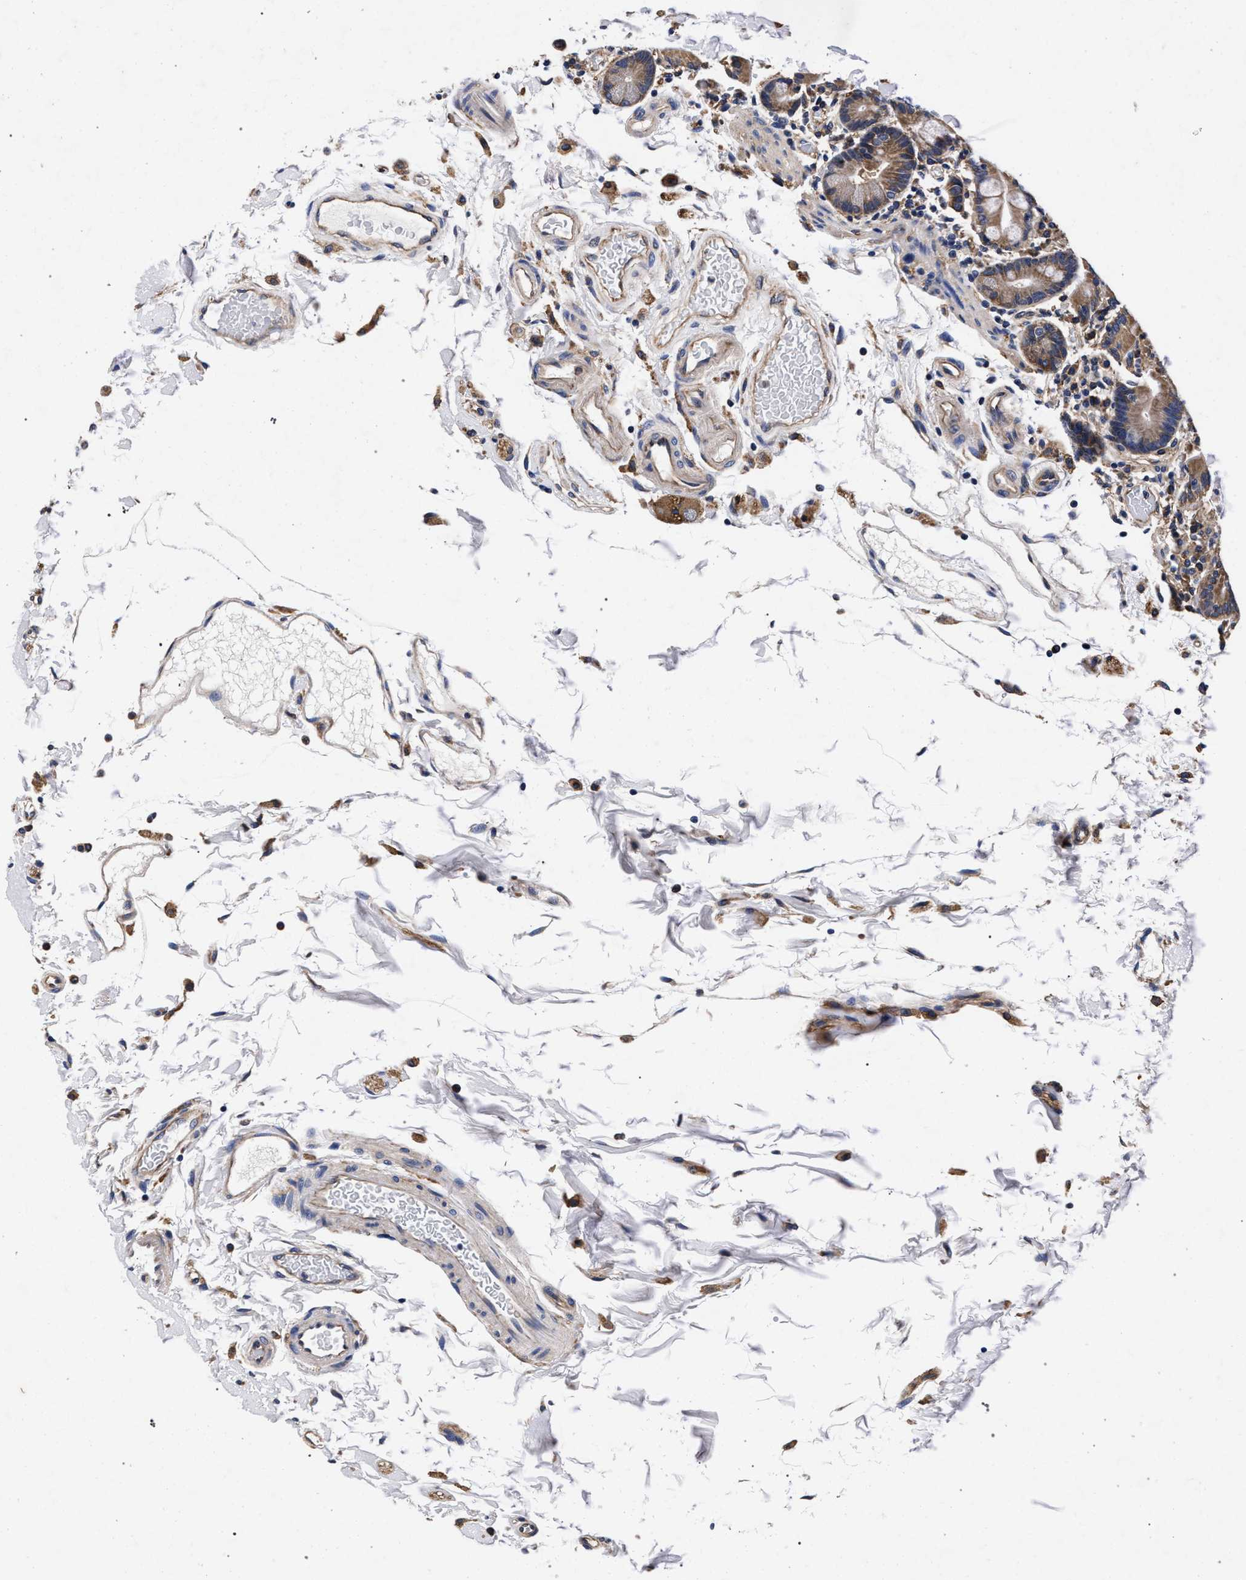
{"staining": {"intensity": "moderate", "quantity": ">75%", "location": "cytoplasmic/membranous"}, "tissue": "duodenum", "cell_type": "Glandular cells", "image_type": "normal", "snomed": [{"axis": "morphology", "description": "Normal tissue, NOS"}, {"axis": "topography", "description": "Small intestine, NOS"}], "caption": "An image of human duodenum stained for a protein shows moderate cytoplasmic/membranous brown staining in glandular cells. The protein is stained brown, and the nuclei are stained in blue (DAB IHC with brightfield microscopy, high magnification).", "gene": "CFAP95", "patient": {"sex": "female", "age": 71}}